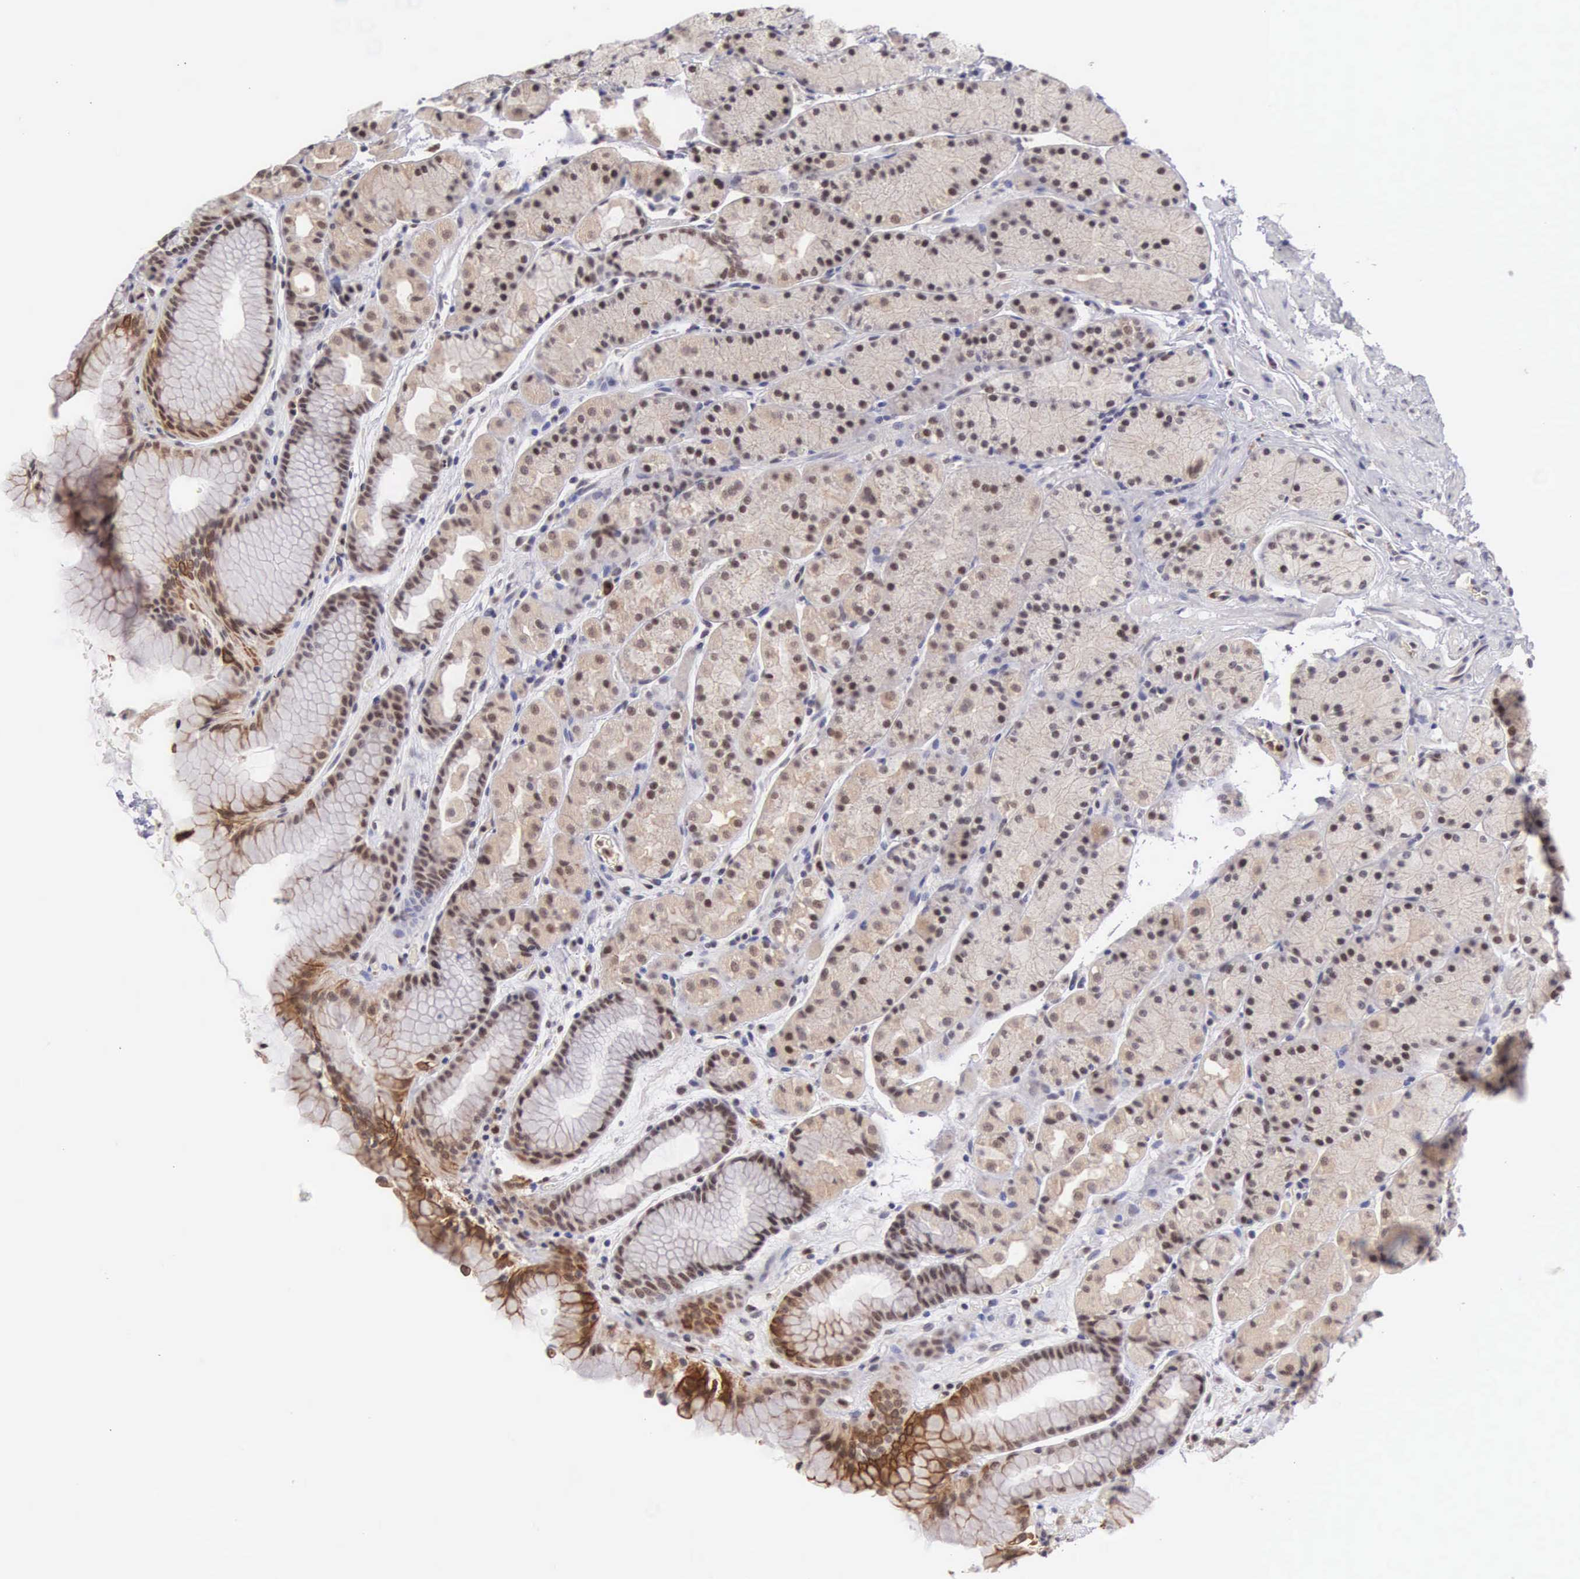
{"staining": {"intensity": "strong", "quantity": ">75%", "location": "cytoplasmic/membranous,nuclear"}, "tissue": "stomach", "cell_type": "Glandular cells", "image_type": "normal", "snomed": [{"axis": "morphology", "description": "Normal tissue, NOS"}, {"axis": "topography", "description": "Stomach, upper"}], "caption": "Protein staining of unremarkable stomach shows strong cytoplasmic/membranous,nuclear expression in approximately >75% of glandular cells.", "gene": "GRK3", "patient": {"sex": "male", "age": 72}}